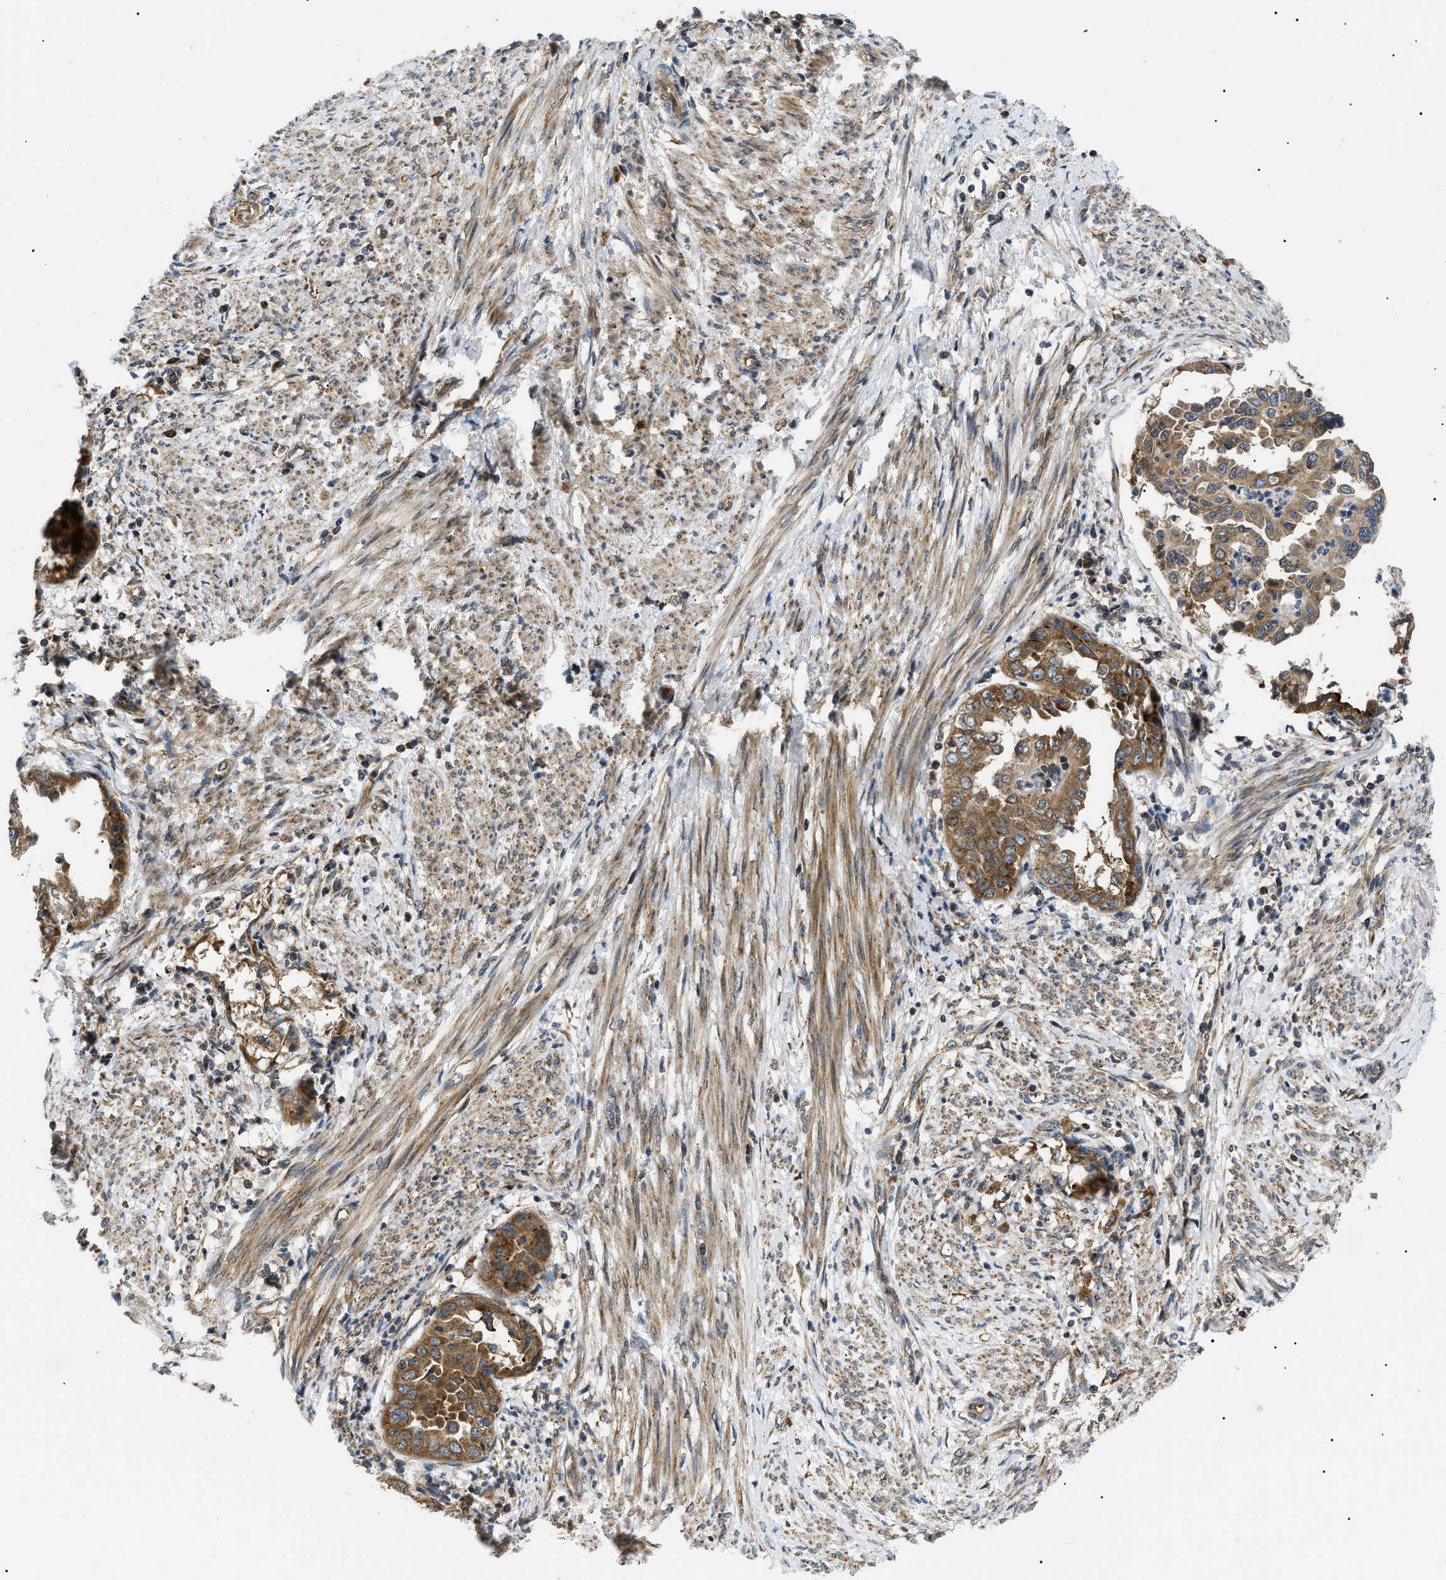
{"staining": {"intensity": "moderate", "quantity": ">75%", "location": "cytoplasmic/membranous"}, "tissue": "endometrial cancer", "cell_type": "Tumor cells", "image_type": "cancer", "snomed": [{"axis": "morphology", "description": "Adenocarcinoma, NOS"}, {"axis": "topography", "description": "Endometrium"}], "caption": "Tumor cells display moderate cytoplasmic/membranous positivity in approximately >75% of cells in endometrial cancer. The staining is performed using DAB brown chromogen to label protein expression. The nuclei are counter-stained blue using hematoxylin.", "gene": "SRPK1", "patient": {"sex": "female", "age": 85}}